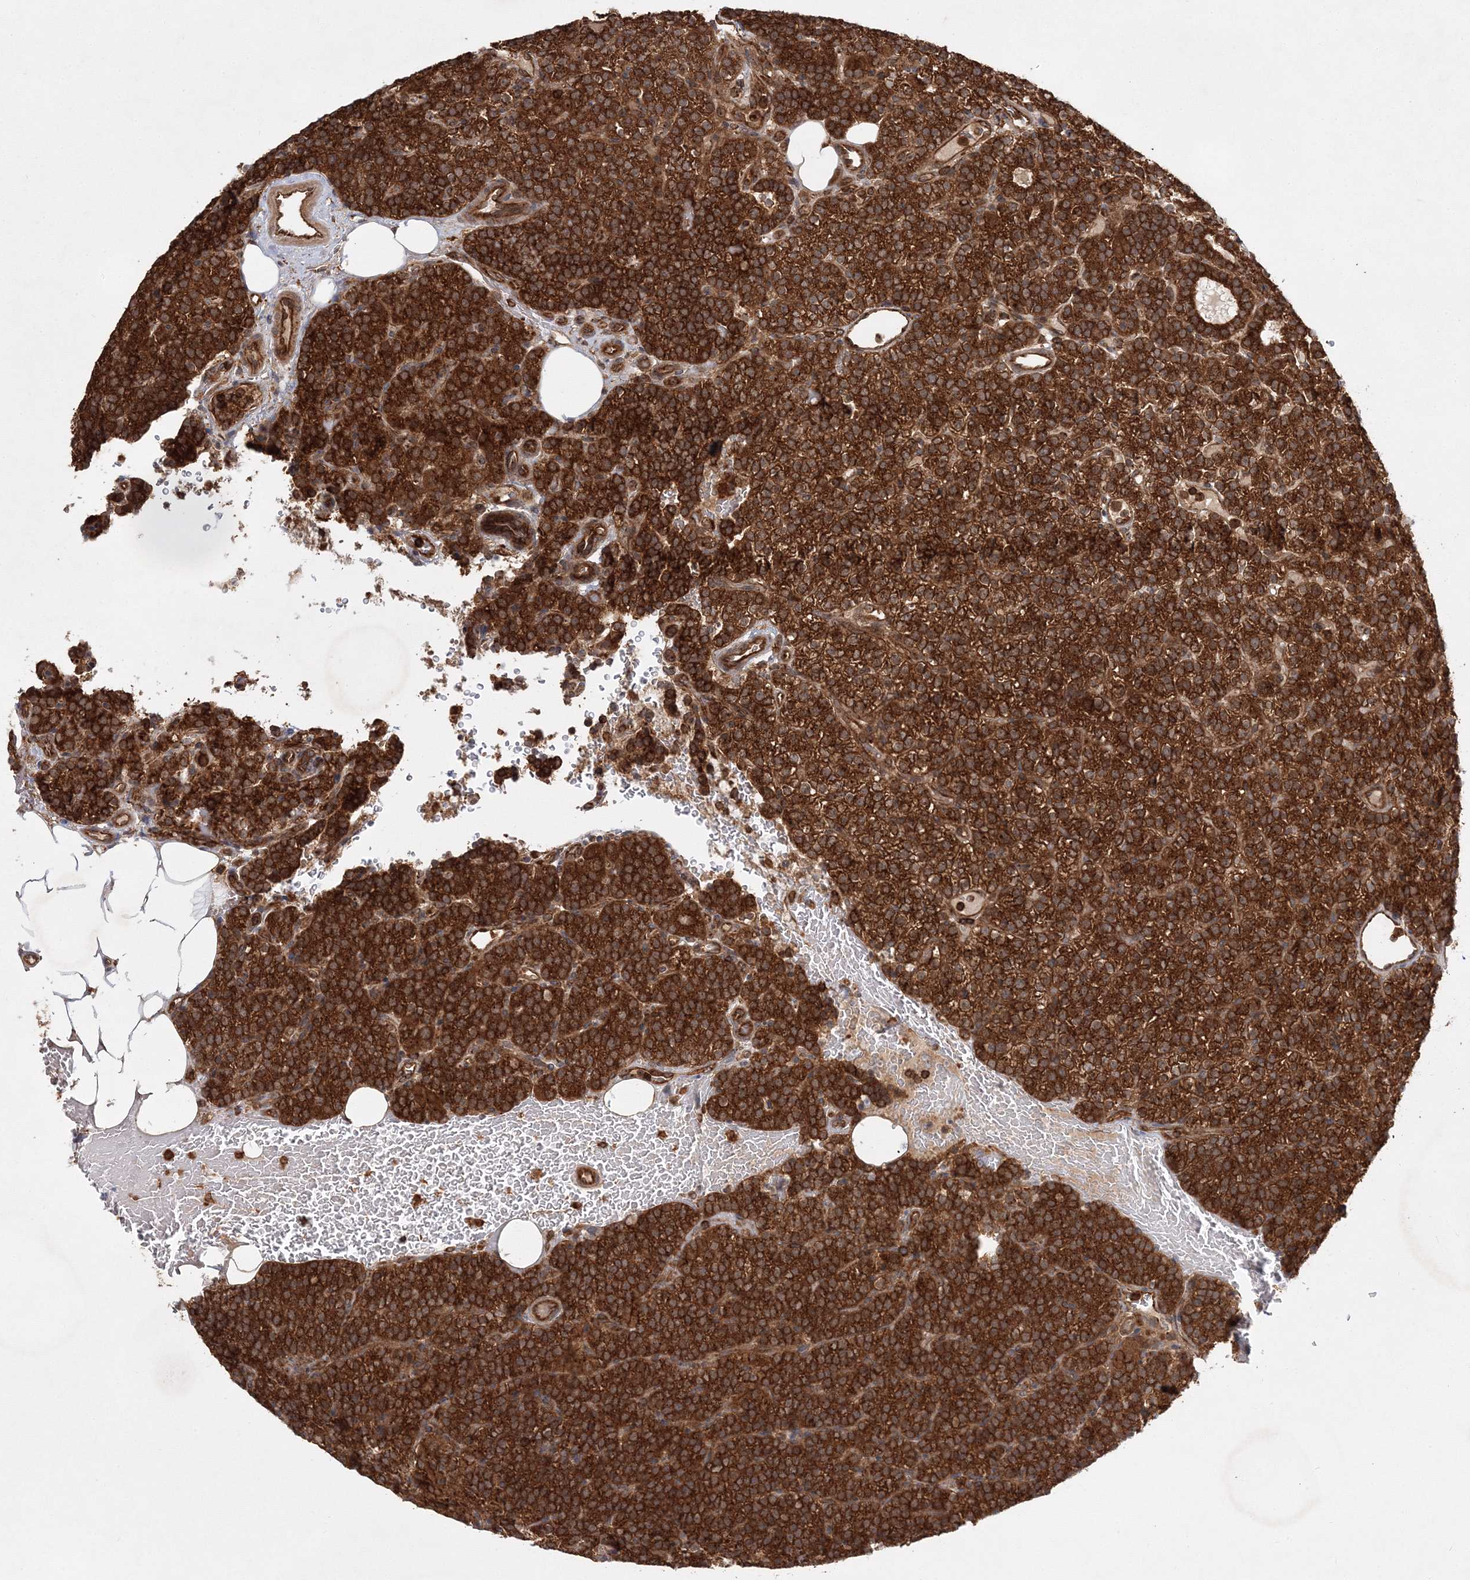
{"staining": {"intensity": "strong", "quantity": ">75%", "location": "cytoplasmic/membranous"}, "tissue": "parathyroid gland", "cell_type": "Glandular cells", "image_type": "normal", "snomed": [{"axis": "morphology", "description": "Normal tissue, NOS"}, {"axis": "topography", "description": "Parathyroid gland"}], "caption": "The immunohistochemical stain labels strong cytoplasmic/membranous positivity in glandular cells of normal parathyroid gland. (Brightfield microscopy of DAB IHC at high magnification).", "gene": "WDR37", "patient": {"sex": "female", "age": 48}}